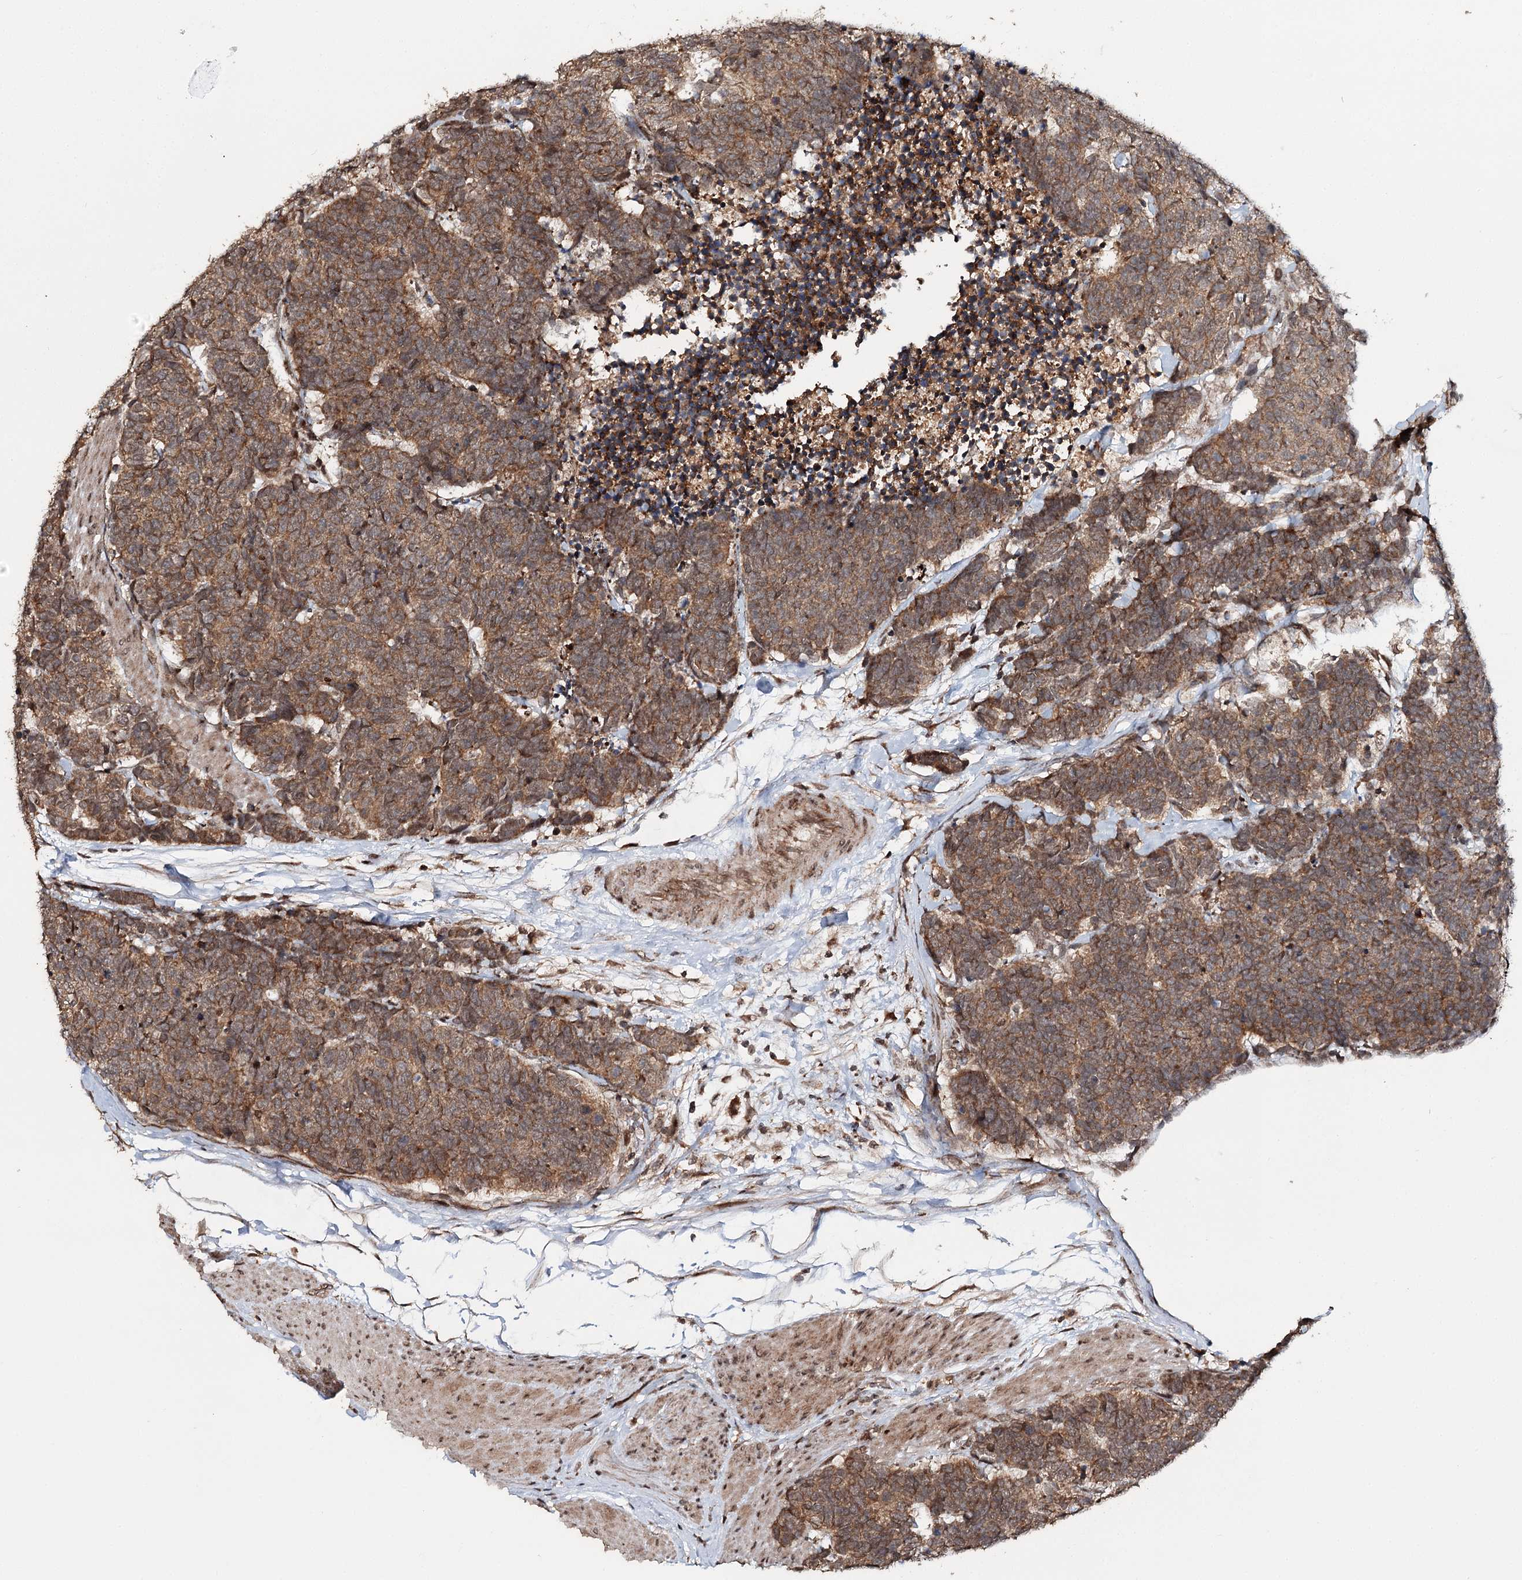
{"staining": {"intensity": "moderate", "quantity": ">75%", "location": "cytoplasmic/membranous"}, "tissue": "carcinoid", "cell_type": "Tumor cells", "image_type": "cancer", "snomed": [{"axis": "morphology", "description": "Carcinoma, NOS"}, {"axis": "morphology", "description": "Carcinoid, malignant, NOS"}, {"axis": "topography", "description": "Urinary bladder"}], "caption": "A brown stain shows moderate cytoplasmic/membranous positivity of a protein in malignant carcinoid tumor cells.", "gene": "ZNRF3", "patient": {"sex": "male", "age": 57}}